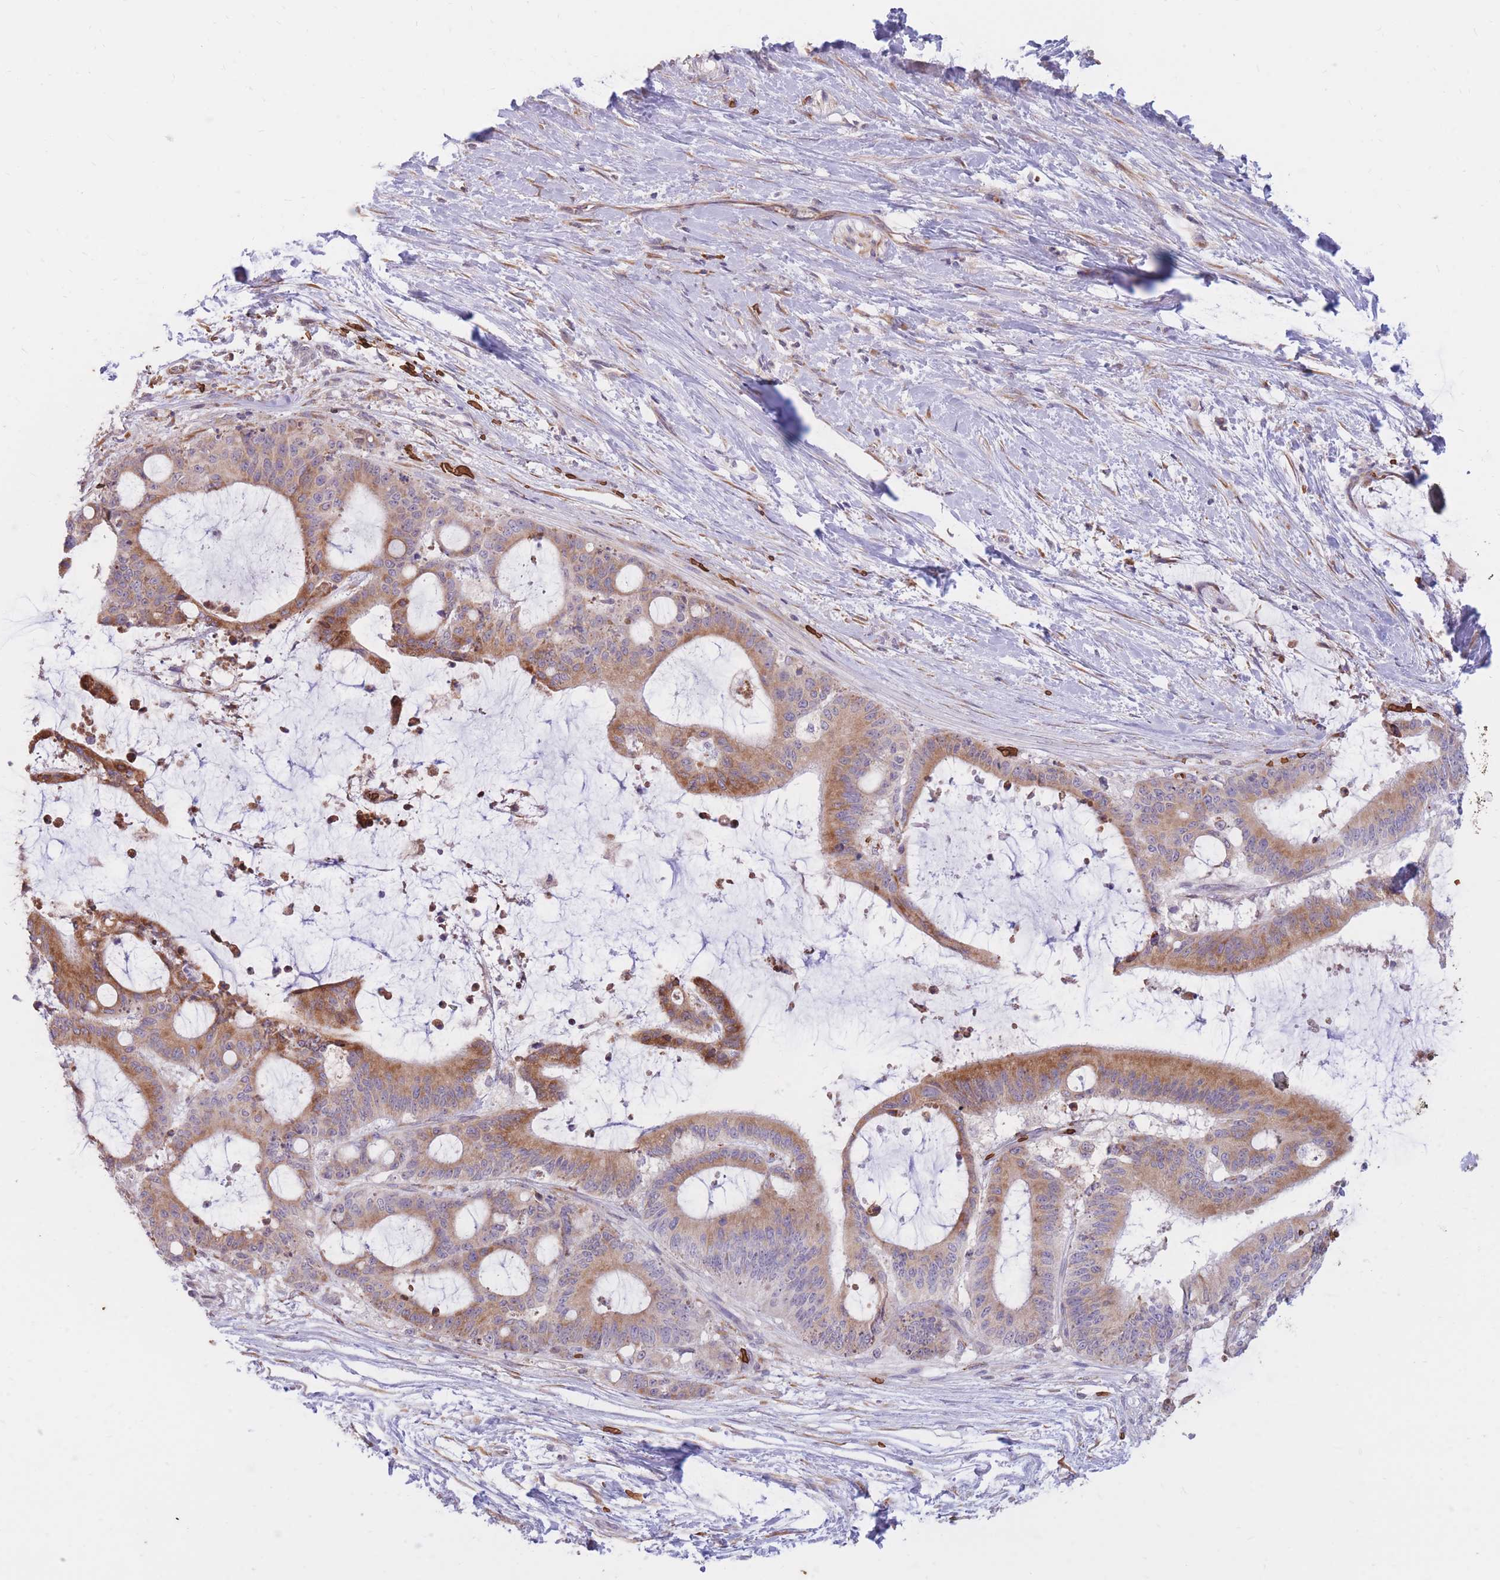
{"staining": {"intensity": "moderate", "quantity": ">75%", "location": "cytoplasmic/membranous"}, "tissue": "liver cancer", "cell_type": "Tumor cells", "image_type": "cancer", "snomed": [{"axis": "morphology", "description": "Normal tissue, NOS"}, {"axis": "morphology", "description": "Cholangiocarcinoma"}, {"axis": "topography", "description": "Liver"}, {"axis": "topography", "description": "Peripheral nerve tissue"}], "caption": "A photomicrograph showing moderate cytoplasmic/membranous staining in approximately >75% of tumor cells in liver cholangiocarcinoma, as visualized by brown immunohistochemical staining.", "gene": "ATP10D", "patient": {"sex": "female", "age": 73}}